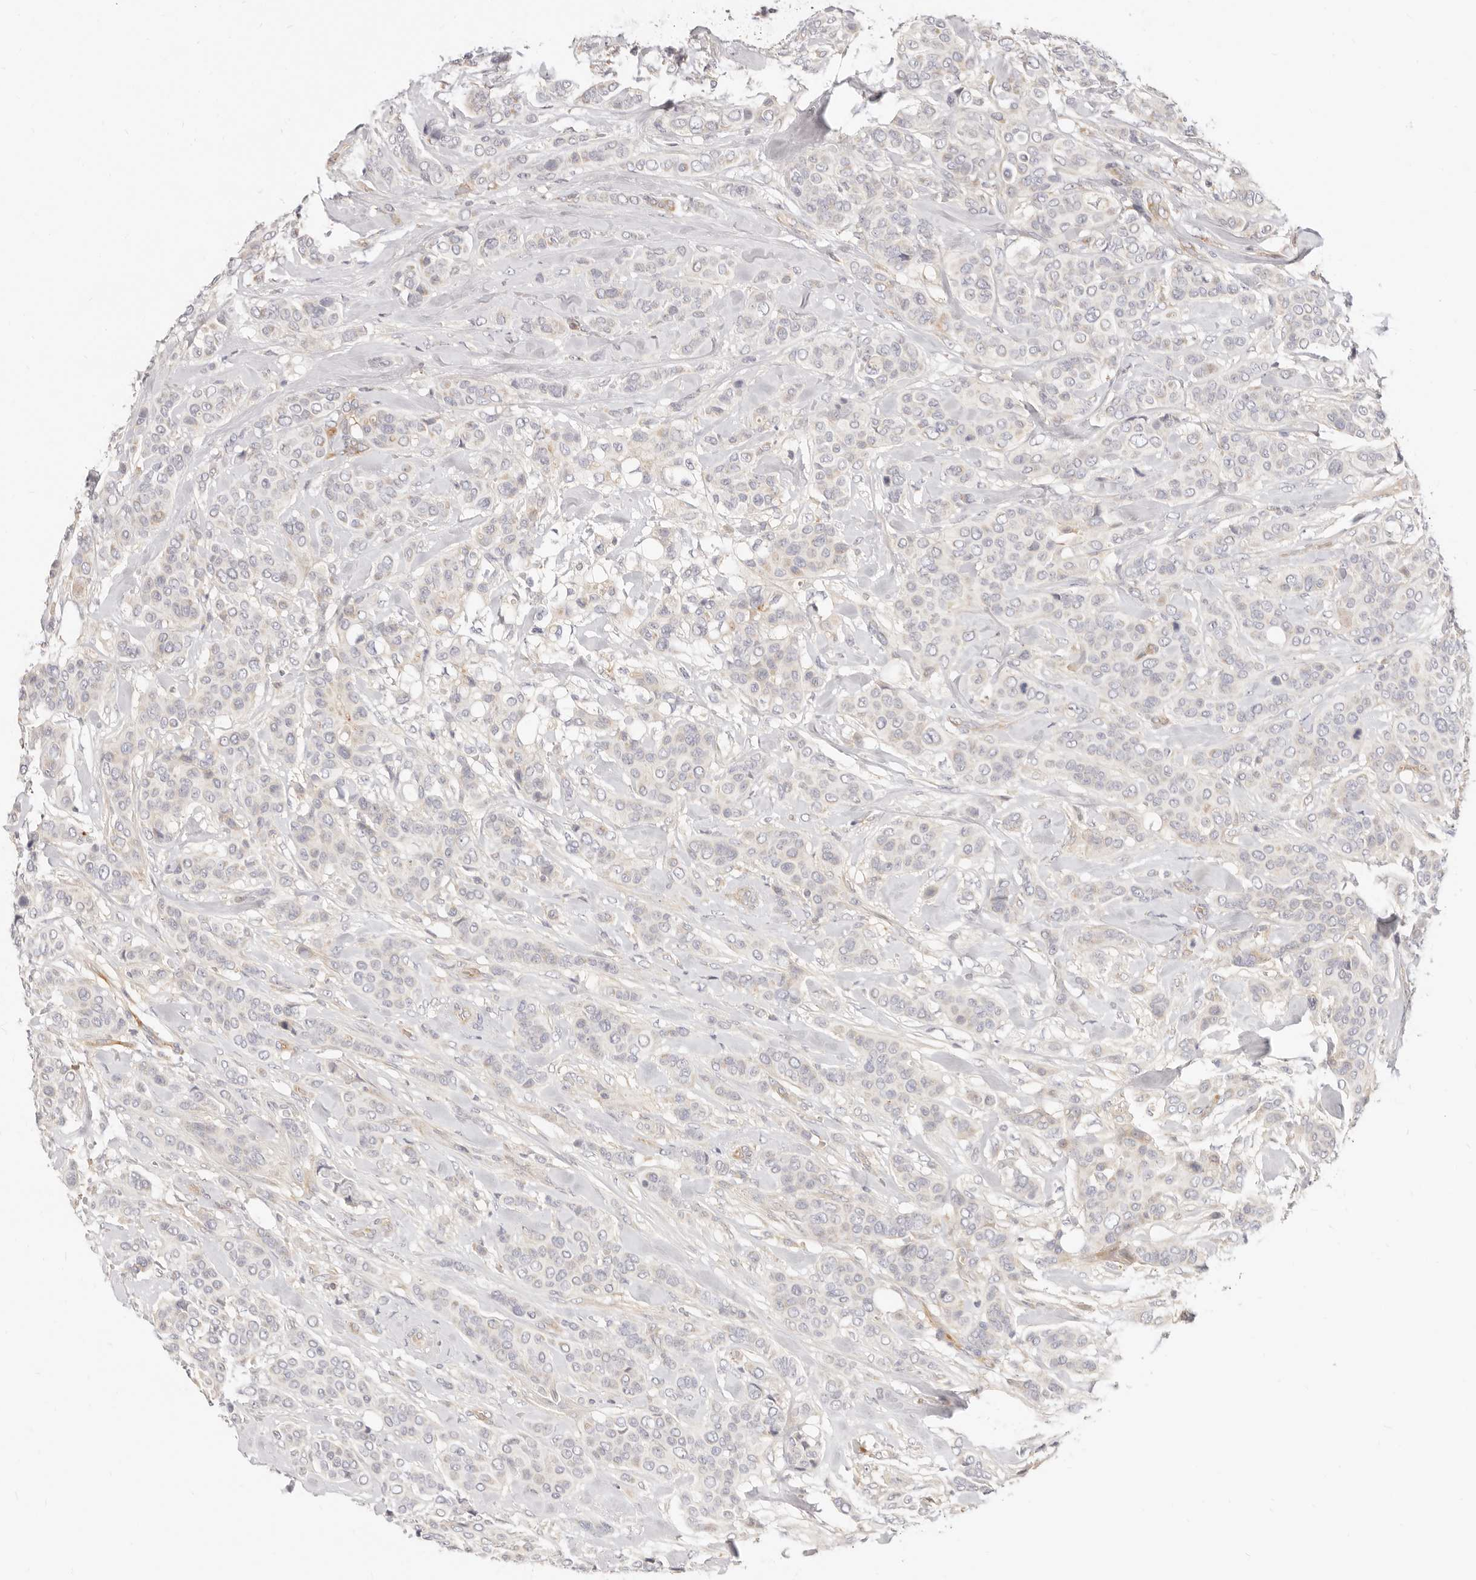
{"staining": {"intensity": "negative", "quantity": "none", "location": "none"}, "tissue": "breast cancer", "cell_type": "Tumor cells", "image_type": "cancer", "snomed": [{"axis": "morphology", "description": "Lobular carcinoma"}, {"axis": "topography", "description": "Breast"}], "caption": "A high-resolution image shows immunohistochemistry (IHC) staining of breast cancer, which exhibits no significant expression in tumor cells.", "gene": "LTB4R2", "patient": {"sex": "female", "age": 51}}